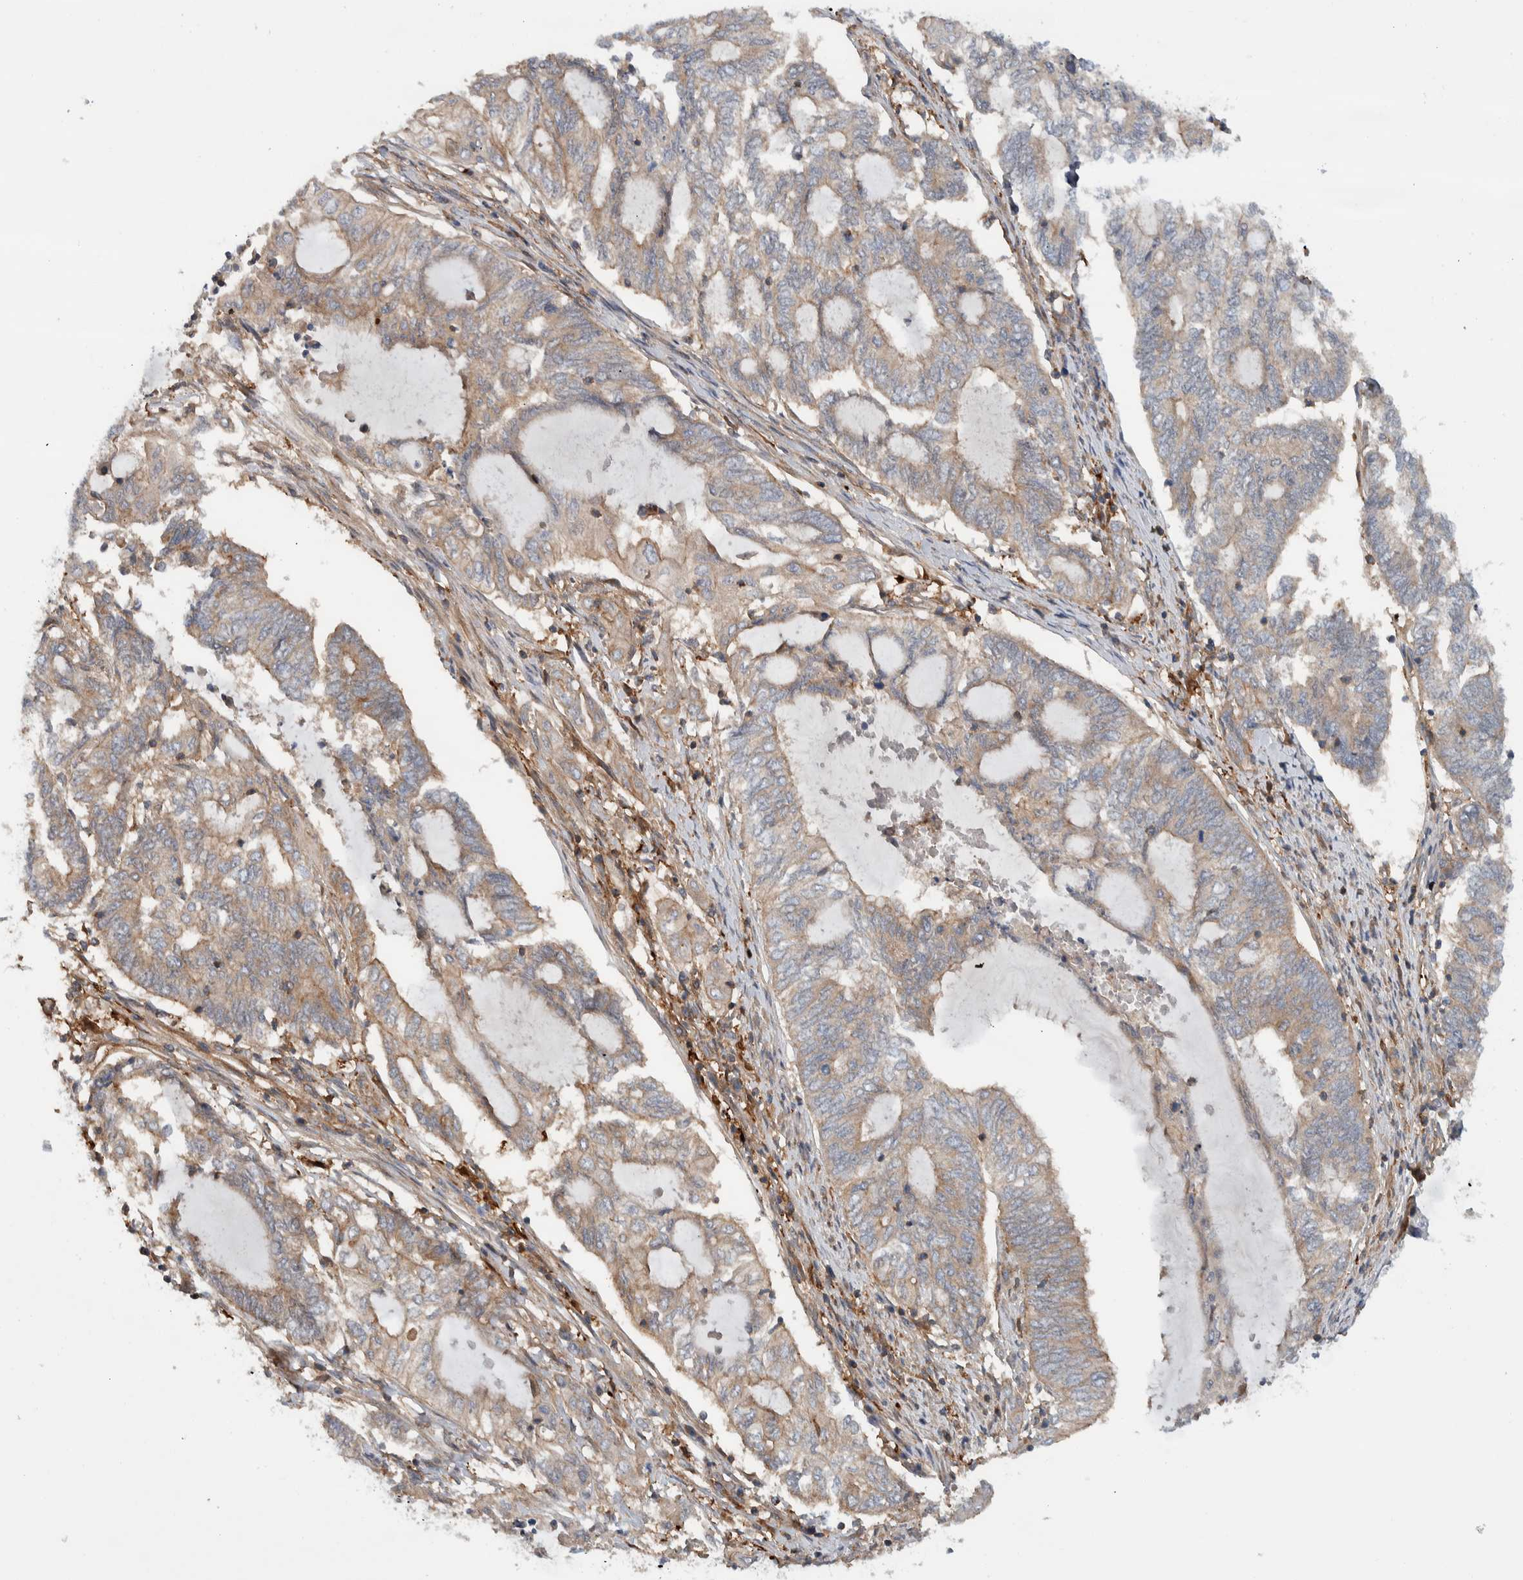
{"staining": {"intensity": "weak", "quantity": ">75%", "location": "cytoplasmic/membranous"}, "tissue": "endometrial cancer", "cell_type": "Tumor cells", "image_type": "cancer", "snomed": [{"axis": "morphology", "description": "Adenocarcinoma, NOS"}, {"axis": "topography", "description": "Uterus"}, {"axis": "topography", "description": "Endometrium"}], "caption": "IHC (DAB (3,3'-diaminobenzidine)) staining of human endometrial cancer demonstrates weak cytoplasmic/membranous protein staining in approximately >75% of tumor cells. Immunohistochemistry (ihc) stains the protein in brown and the nuclei are stained blue.", "gene": "MPRIP", "patient": {"sex": "female", "age": 70}}